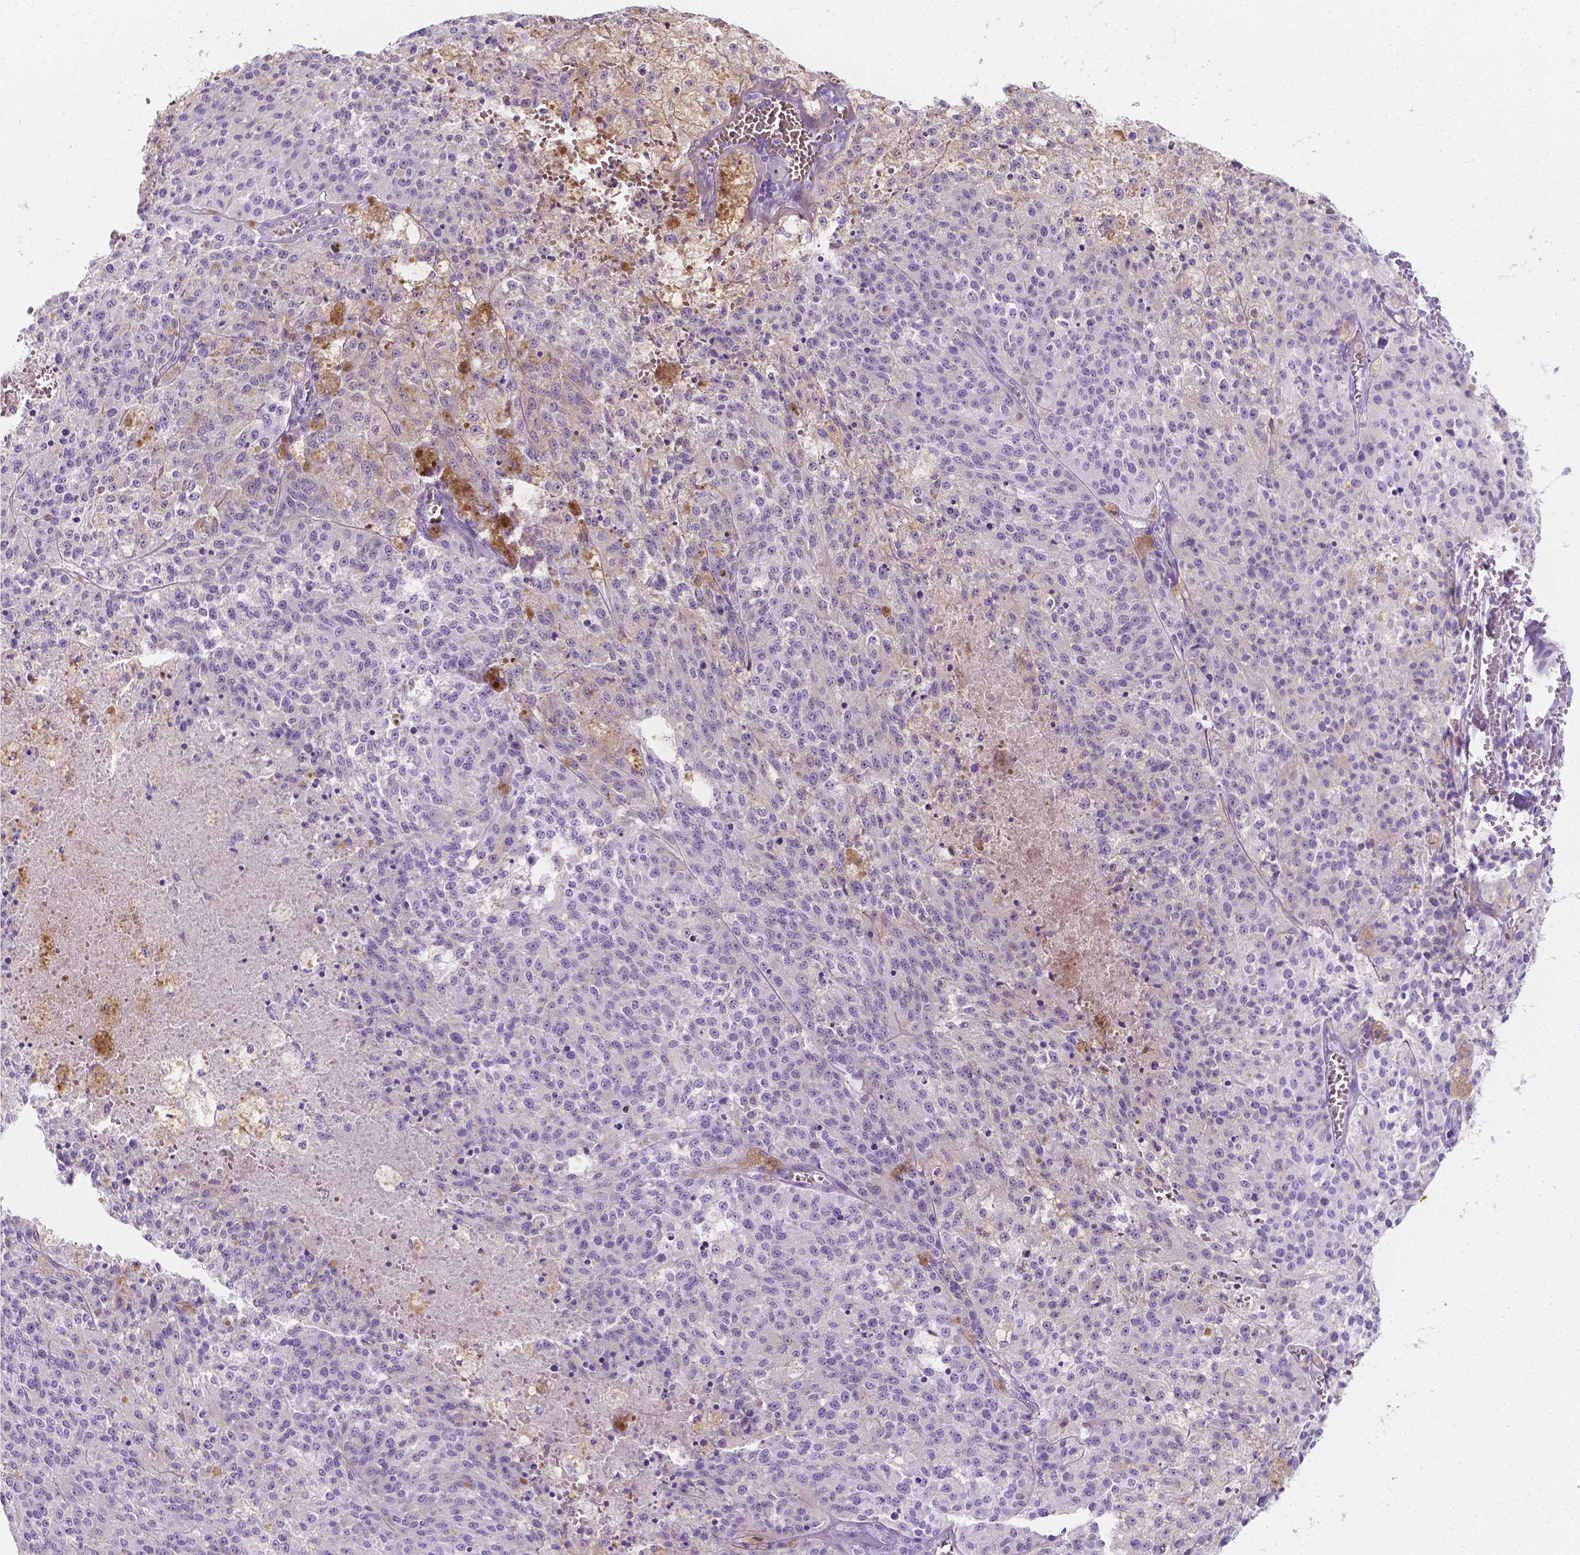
{"staining": {"intensity": "negative", "quantity": "none", "location": "none"}, "tissue": "melanoma", "cell_type": "Tumor cells", "image_type": "cancer", "snomed": [{"axis": "morphology", "description": "Malignant melanoma, Metastatic site"}, {"axis": "topography", "description": "Lymph node"}], "caption": "The image reveals no significant expression in tumor cells of melanoma.", "gene": "GNAO1", "patient": {"sex": "female", "age": 64}}